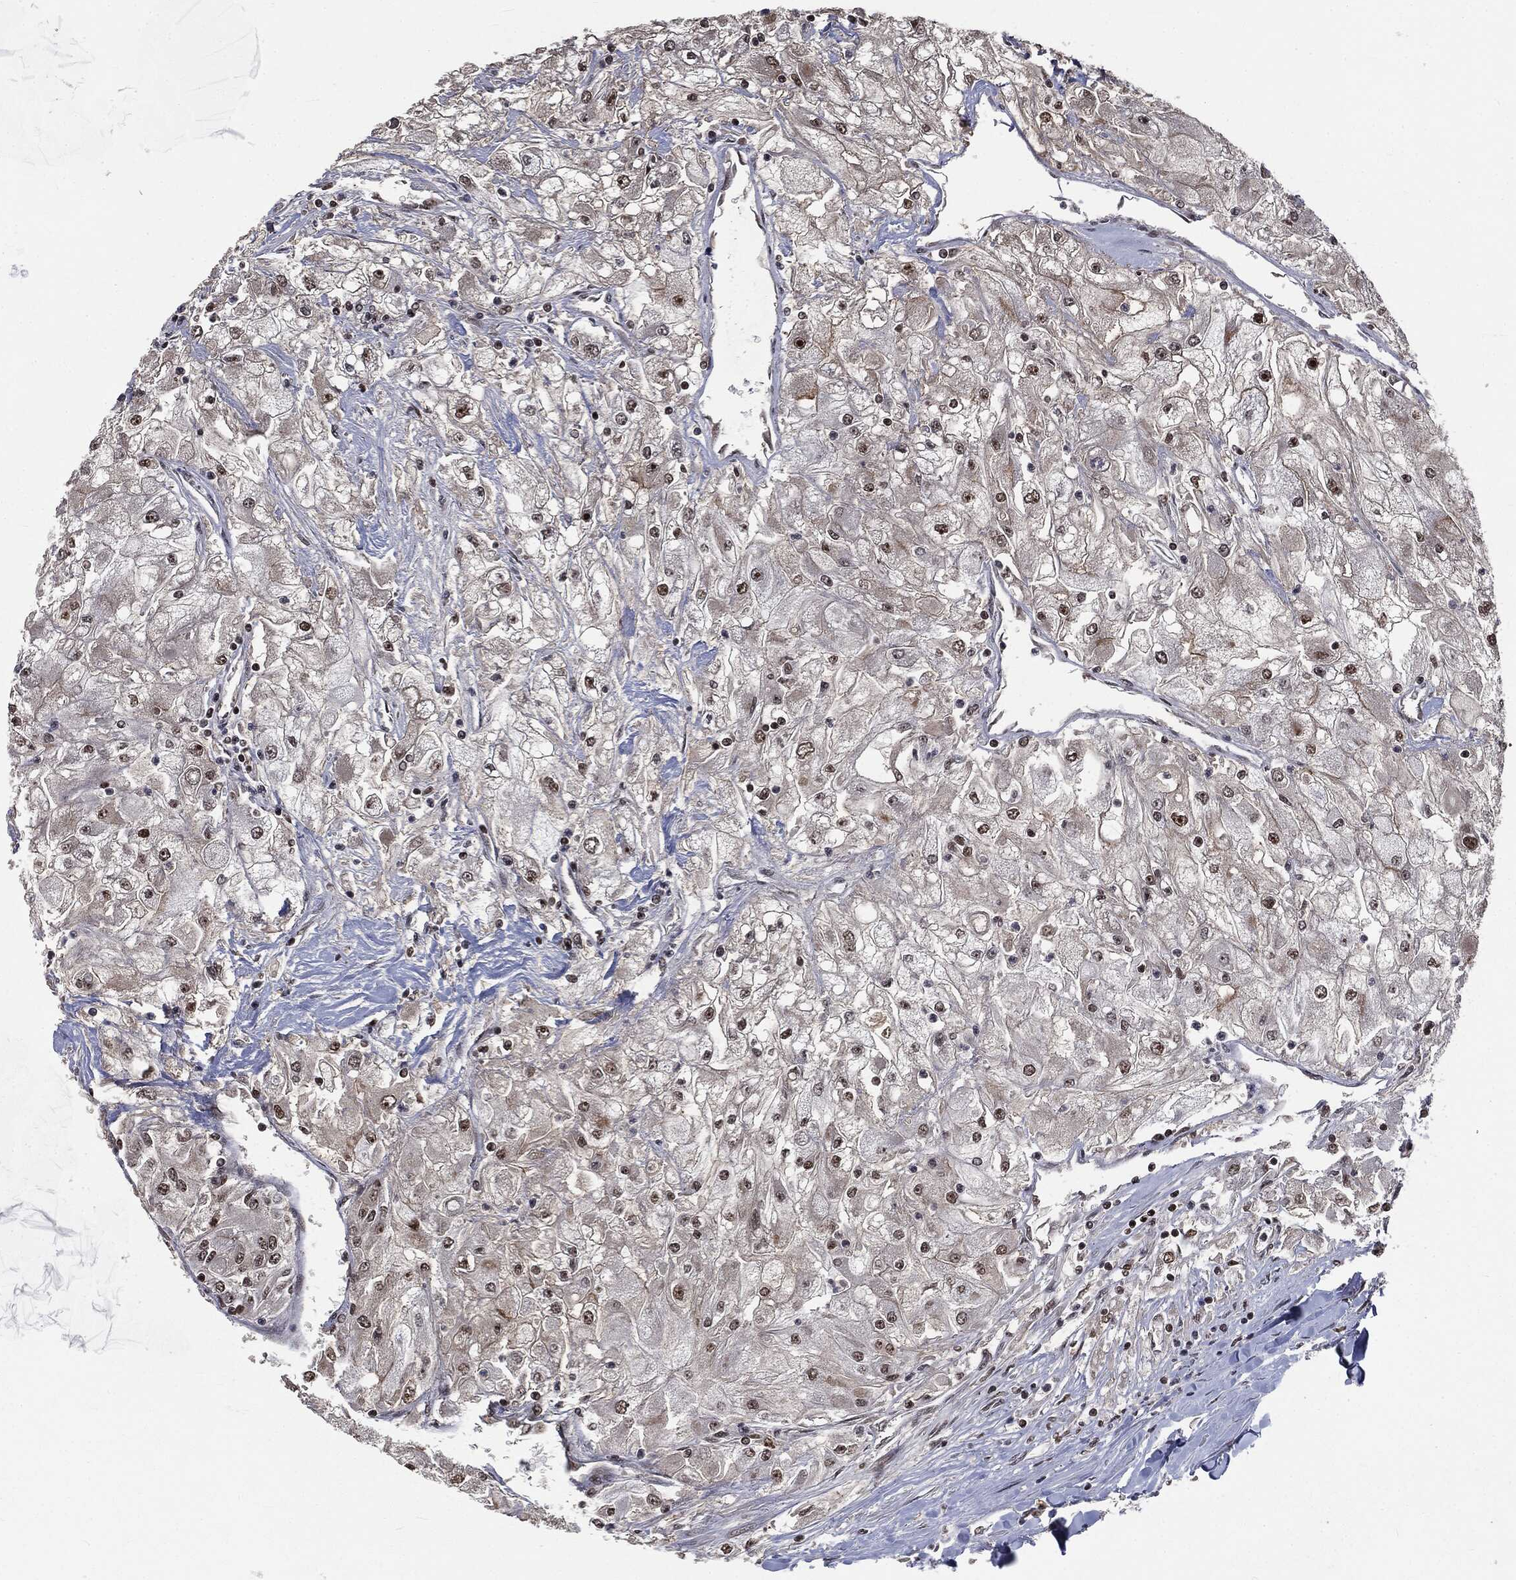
{"staining": {"intensity": "strong", "quantity": "<25%", "location": "nuclear"}, "tissue": "renal cancer", "cell_type": "Tumor cells", "image_type": "cancer", "snomed": [{"axis": "morphology", "description": "Adenocarcinoma, NOS"}, {"axis": "topography", "description": "Kidney"}], "caption": "Renal cancer was stained to show a protein in brown. There is medium levels of strong nuclear positivity in about <25% of tumor cells. The protein is stained brown, and the nuclei are stained in blue (DAB (3,3'-diaminobenzidine) IHC with brightfield microscopy, high magnification).", "gene": "DPH2", "patient": {"sex": "male", "age": 80}}